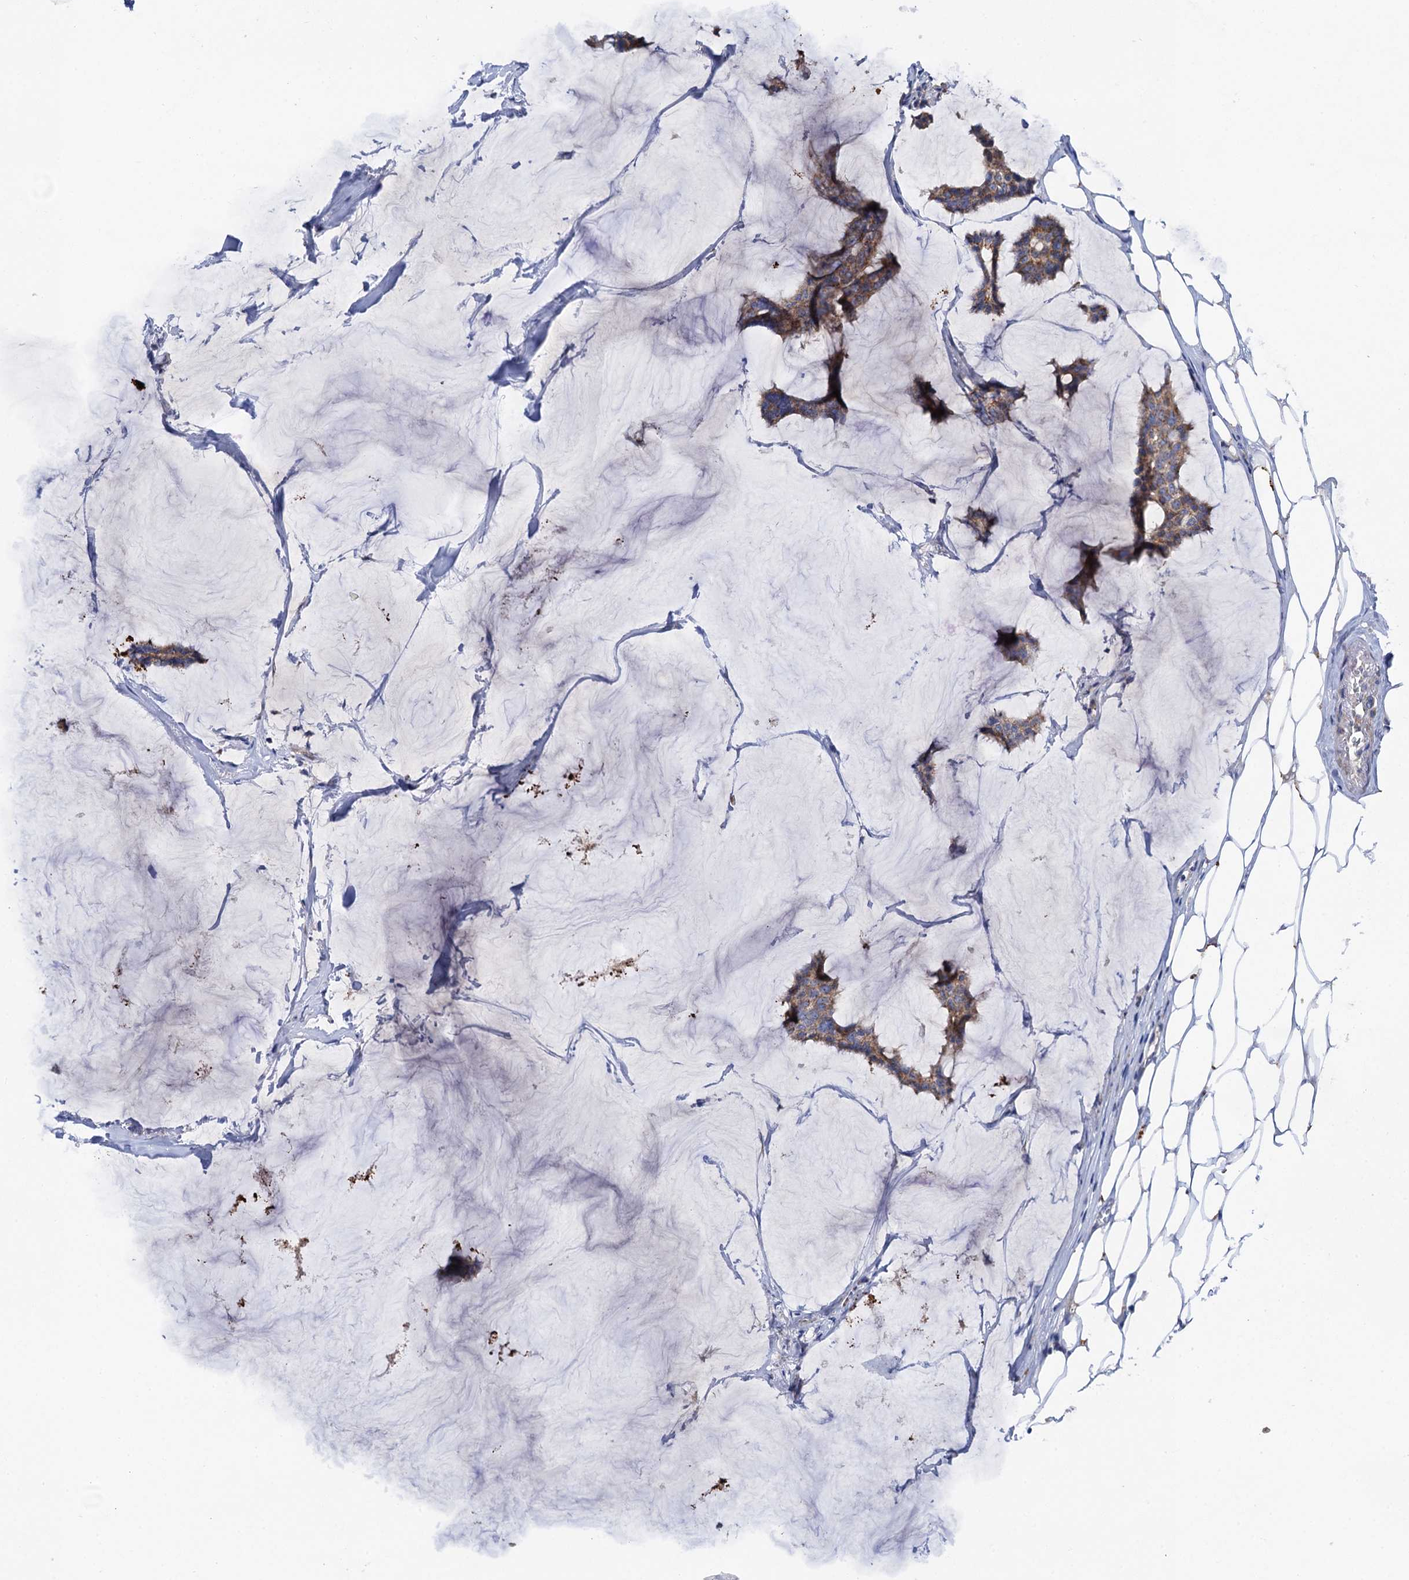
{"staining": {"intensity": "moderate", "quantity": ">75%", "location": "cytoplasmic/membranous"}, "tissue": "breast cancer", "cell_type": "Tumor cells", "image_type": "cancer", "snomed": [{"axis": "morphology", "description": "Duct carcinoma"}, {"axis": "topography", "description": "Breast"}], "caption": "The photomicrograph shows staining of breast cancer, revealing moderate cytoplasmic/membranous protein positivity (brown color) within tumor cells.", "gene": "MRPL48", "patient": {"sex": "female", "age": 93}}